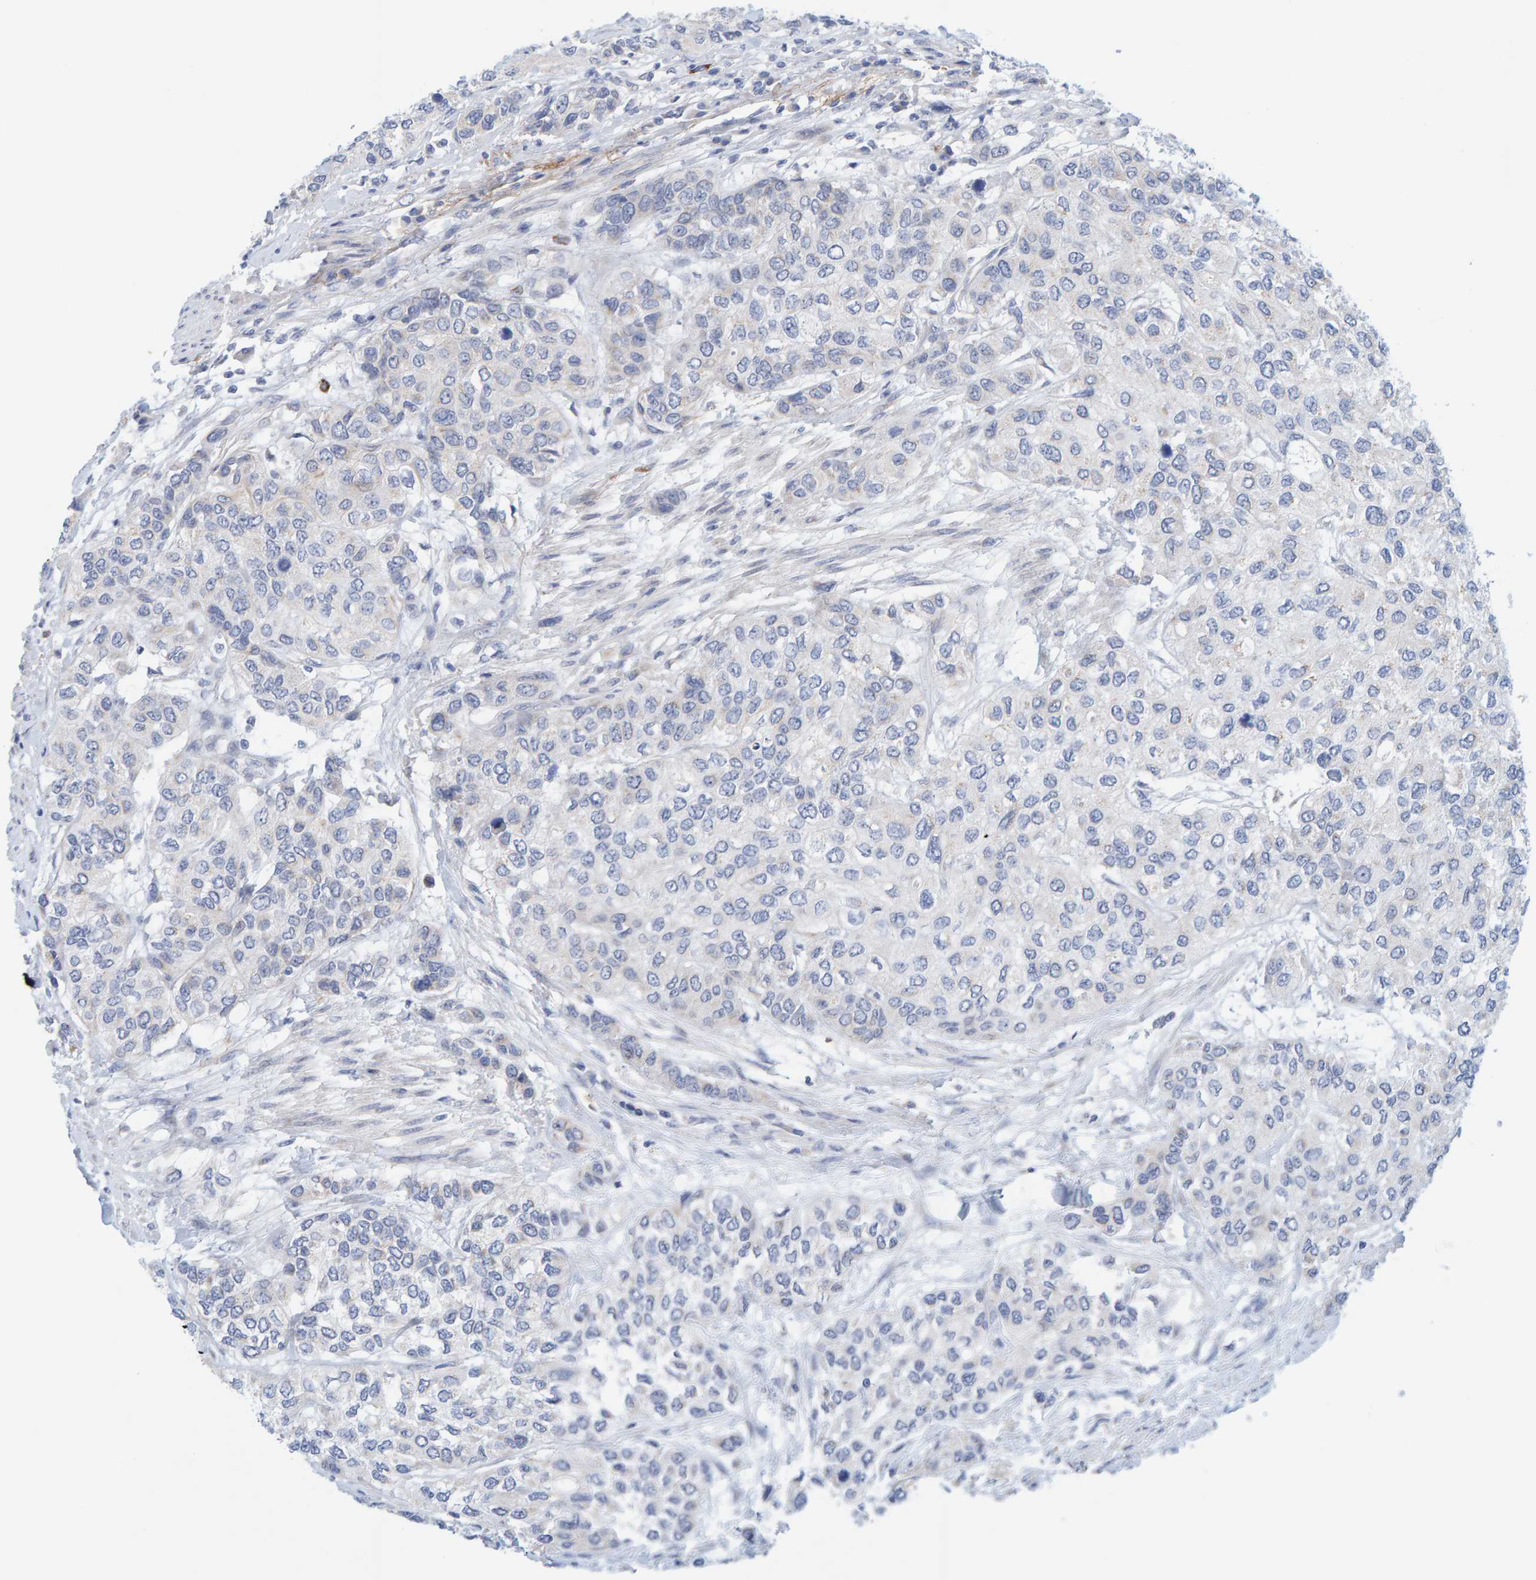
{"staining": {"intensity": "negative", "quantity": "none", "location": "none"}, "tissue": "urothelial cancer", "cell_type": "Tumor cells", "image_type": "cancer", "snomed": [{"axis": "morphology", "description": "Urothelial carcinoma, High grade"}, {"axis": "topography", "description": "Urinary bladder"}], "caption": "Immunohistochemistry micrograph of neoplastic tissue: human urothelial carcinoma (high-grade) stained with DAB demonstrates no significant protein expression in tumor cells.", "gene": "ZC3H3", "patient": {"sex": "female", "age": 56}}